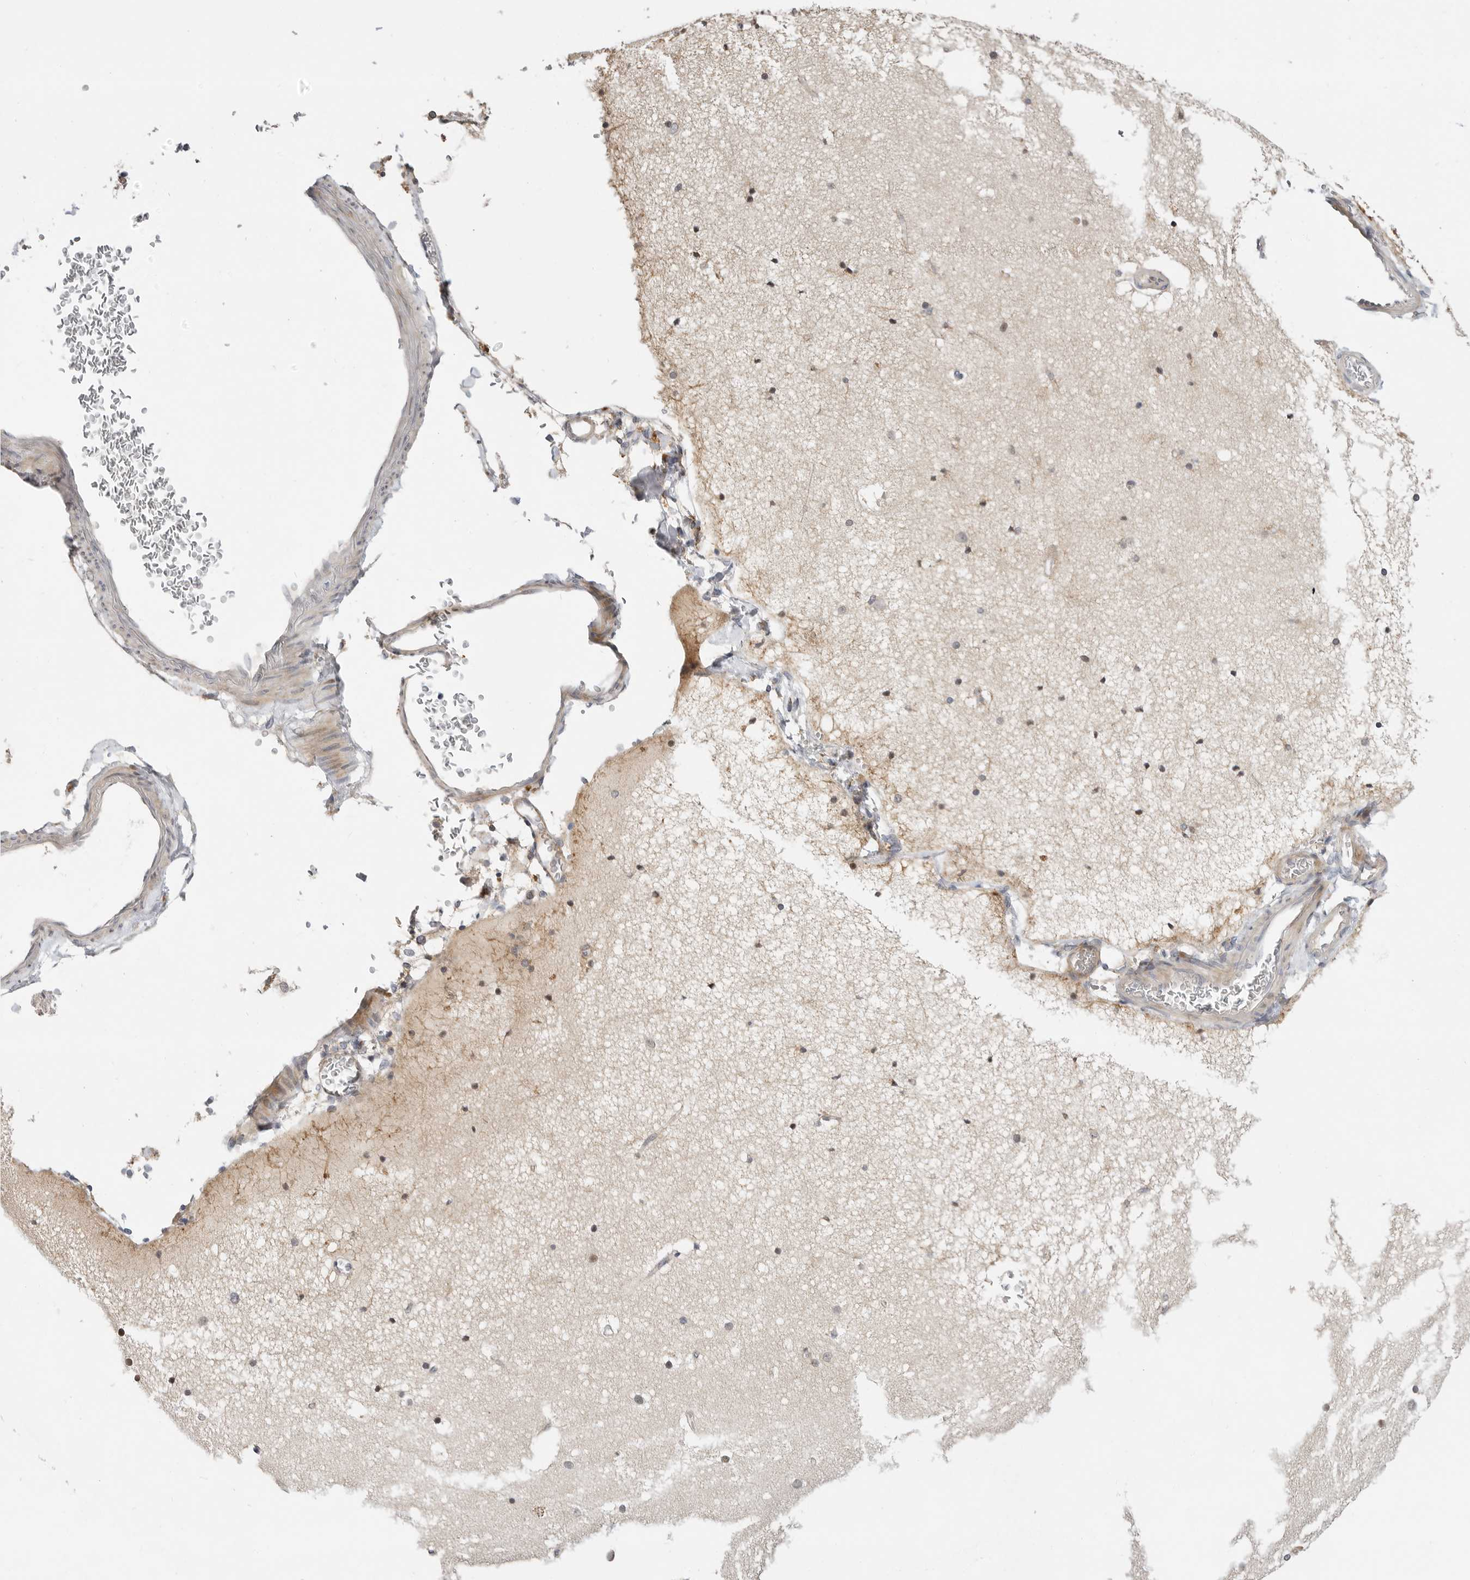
{"staining": {"intensity": "negative", "quantity": "none", "location": "none"}, "tissue": "cerebral cortex", "cell_type": "Endothelial cells", "image_type": "normal", "snomed": [{"axis": "morphology", "description": "Normal tissue, NOS"}, {"axis": "topography", "description": "Cerebral cortex"}], "caption": "Protein analysis of unremarkable cerebral cortex demonstrates no significant staining in endothelial cells. (IHC, brightfield microscopy, high magnification).", "gene": "CSNK1G3", "patient": {"sex": "male", "age": 57}}